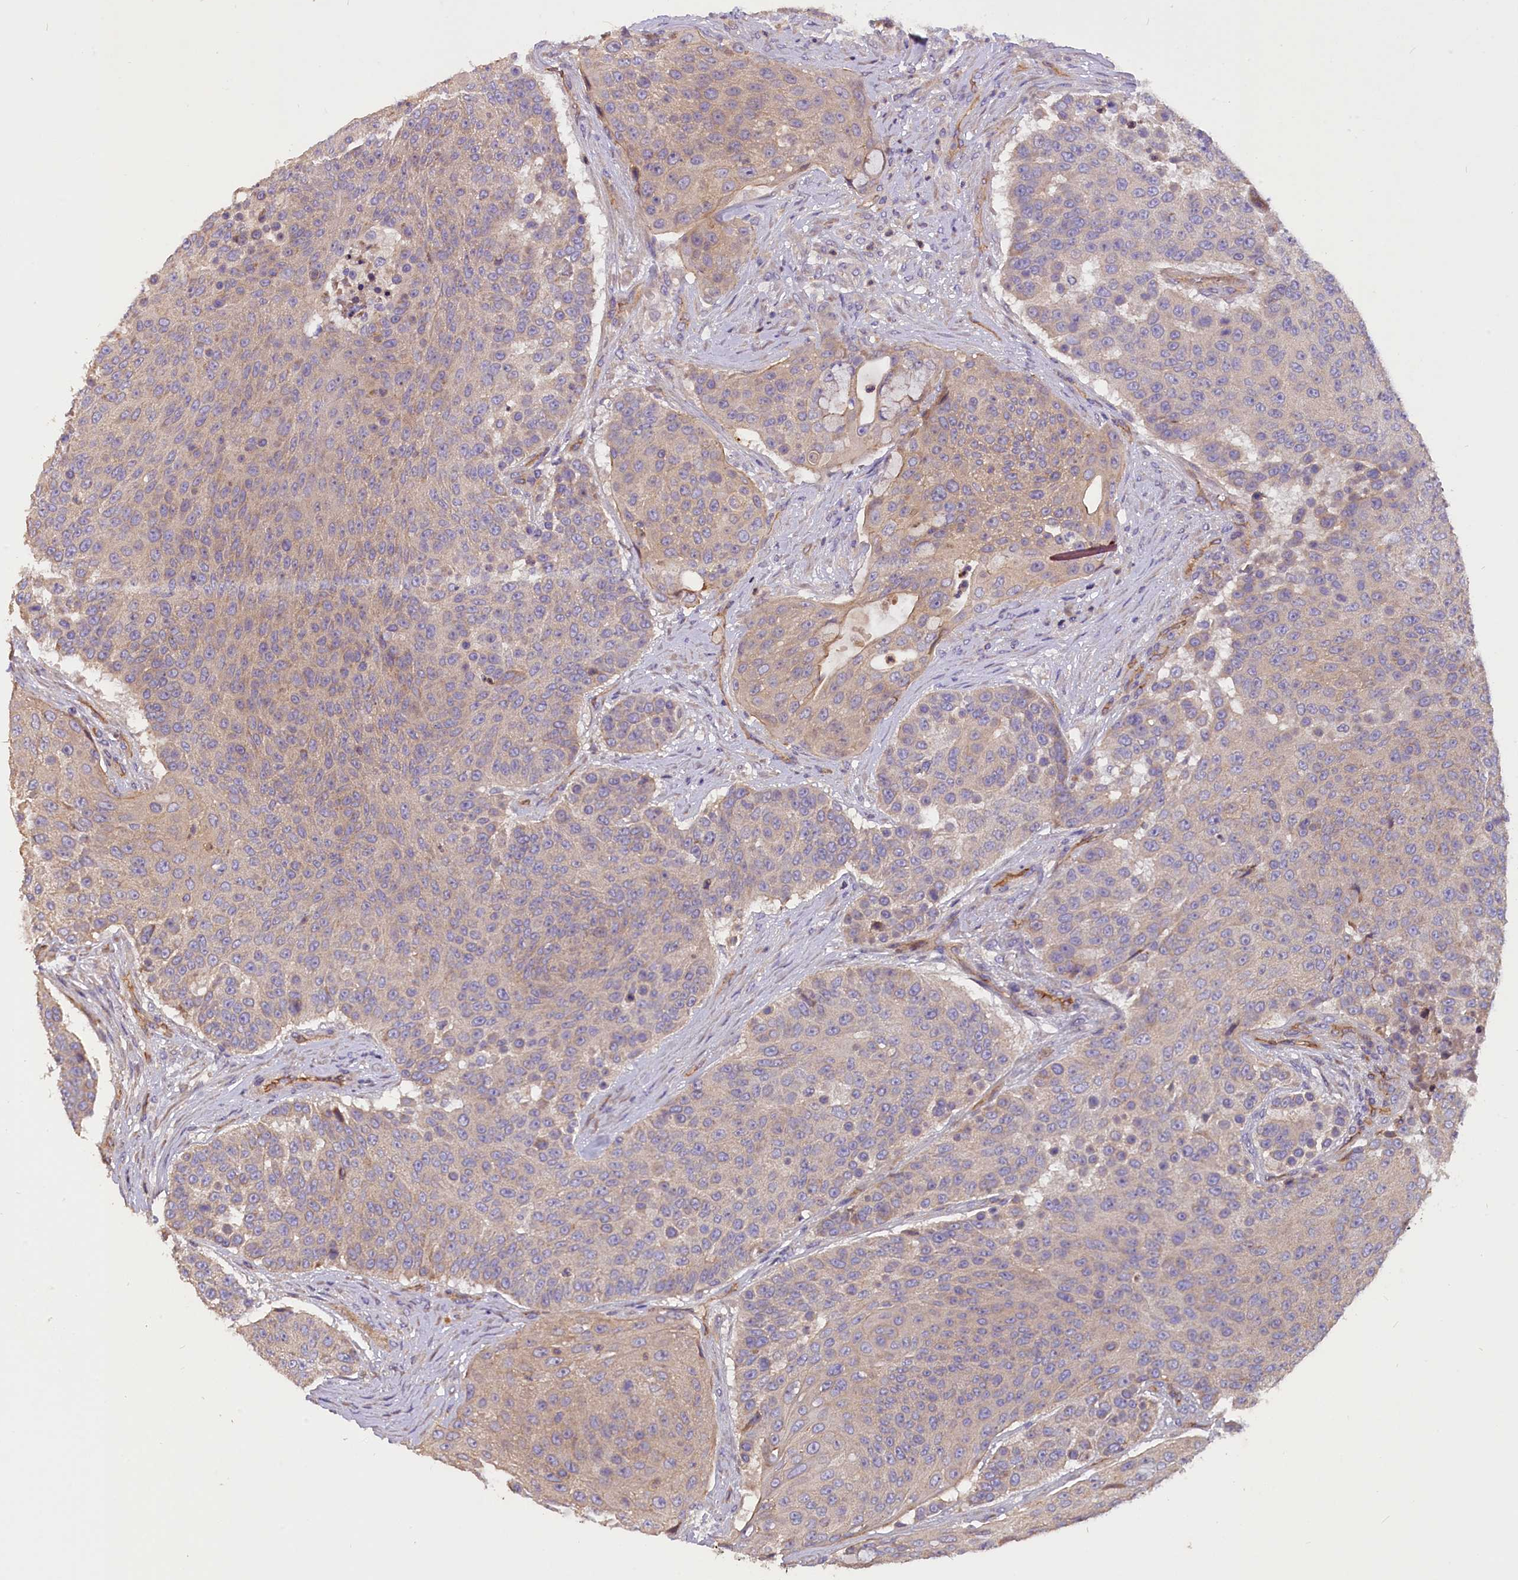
{"staining": {"intensity": "weak", "quantity": "25%-75%", "location": "cytoplasmic/membranous"}, "tissue": "urothelial cancer", "cell_type": "Tumor cells", "image_type": "cancer", "snomed": [{"axis": "morphology", "description": "Urothelial carcinoma, High grade"}, {"axis": "topography", "description": "Urinary bladder"}], "caption": "IHC photomicrograph of neoplastic tissue: urothelial cancer stained using IHC shows low levels of weak protein expression localized specifically in the cytoplasmic/membranous of tumor cells, appearing as a cytoplasmic/membranous brown color.", "gene": "ERMARD", "patient": {"sex": "female", "age": 63}}